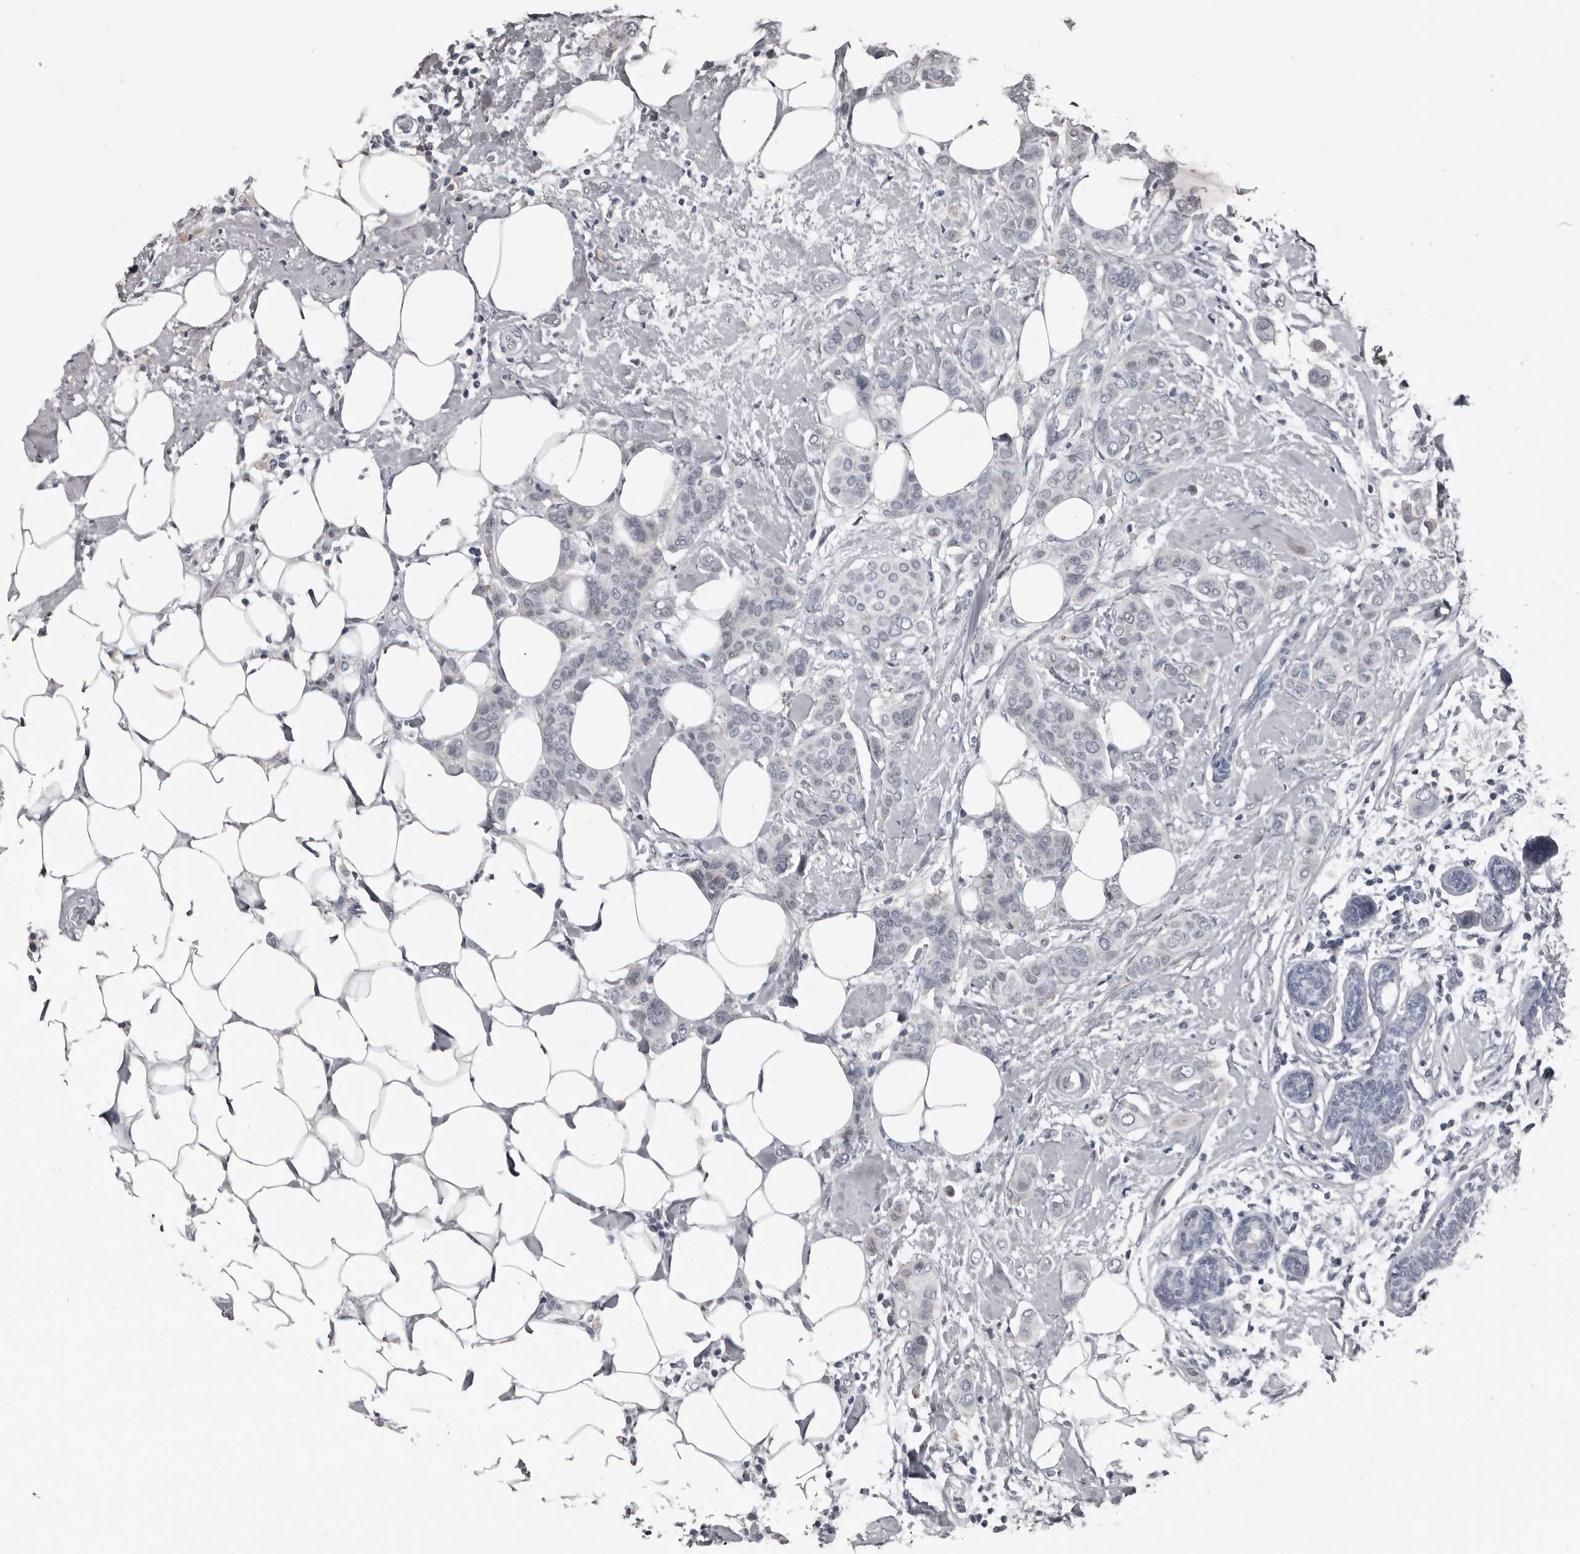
{"staining": {"intensity": "weak", "quantity": "<25%", "location": "cytoplasmic/membranous"}, "tissue": "breast cancer", "cell_type": "Tumor cells", "image_type": "cancer", "snomed": [{"axis": "morphology", "description": "Lobular carcinoma"}, {"axis": "topography", "description": "Breast"}], "caption": "DAB immunohistochemical staining of human lobular carcinoma (breast) demonstrates no significant staining in tumor cells.", "gene": "GREB1", "patient": {"sex": "female", "age": 51}}